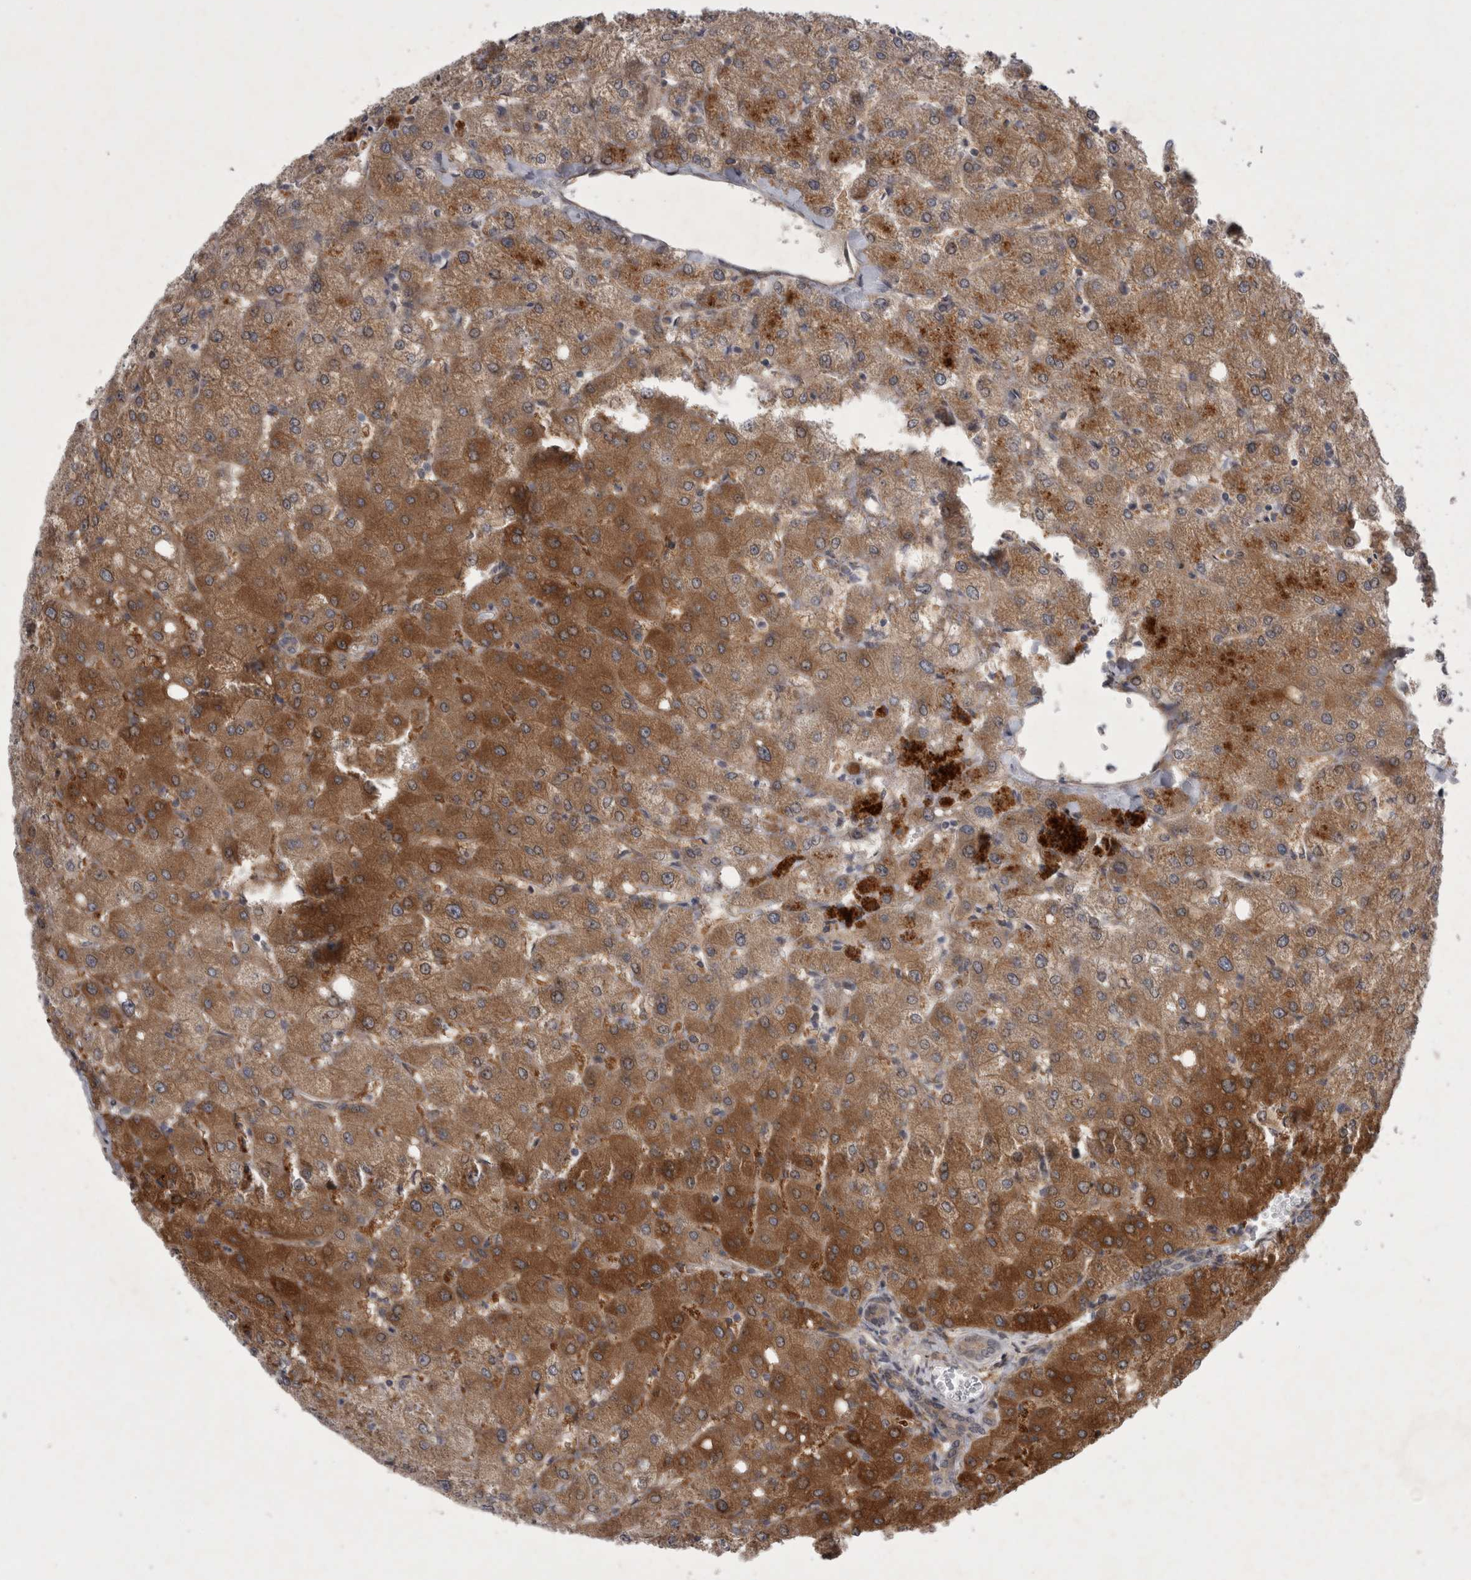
{"staining": {"intensity": "weak", "quantity": ">75%", "location": "cytoplasmic/membranous"}, "tissue": "liver", "cell_type": "Cholangiocytes", "image_type": "normal", "snomed": [{"axis": "morphology", "description": "Normal tissue, NOS"}, {"axis": "topography", "description": "Liver"}], "caption": "Immunohistochemistry (IHC) photomicrograph of normal liver: liver stained using immunohistochemistry demonstrates low levels of weak protein expression localized specifically in the cytoplasmic/membranous of cholangiocytes, appearing as a cytoplasmic/membranous brown color.", "gene": "PARP11", "patient": {"sex": "female", "age": 54}}